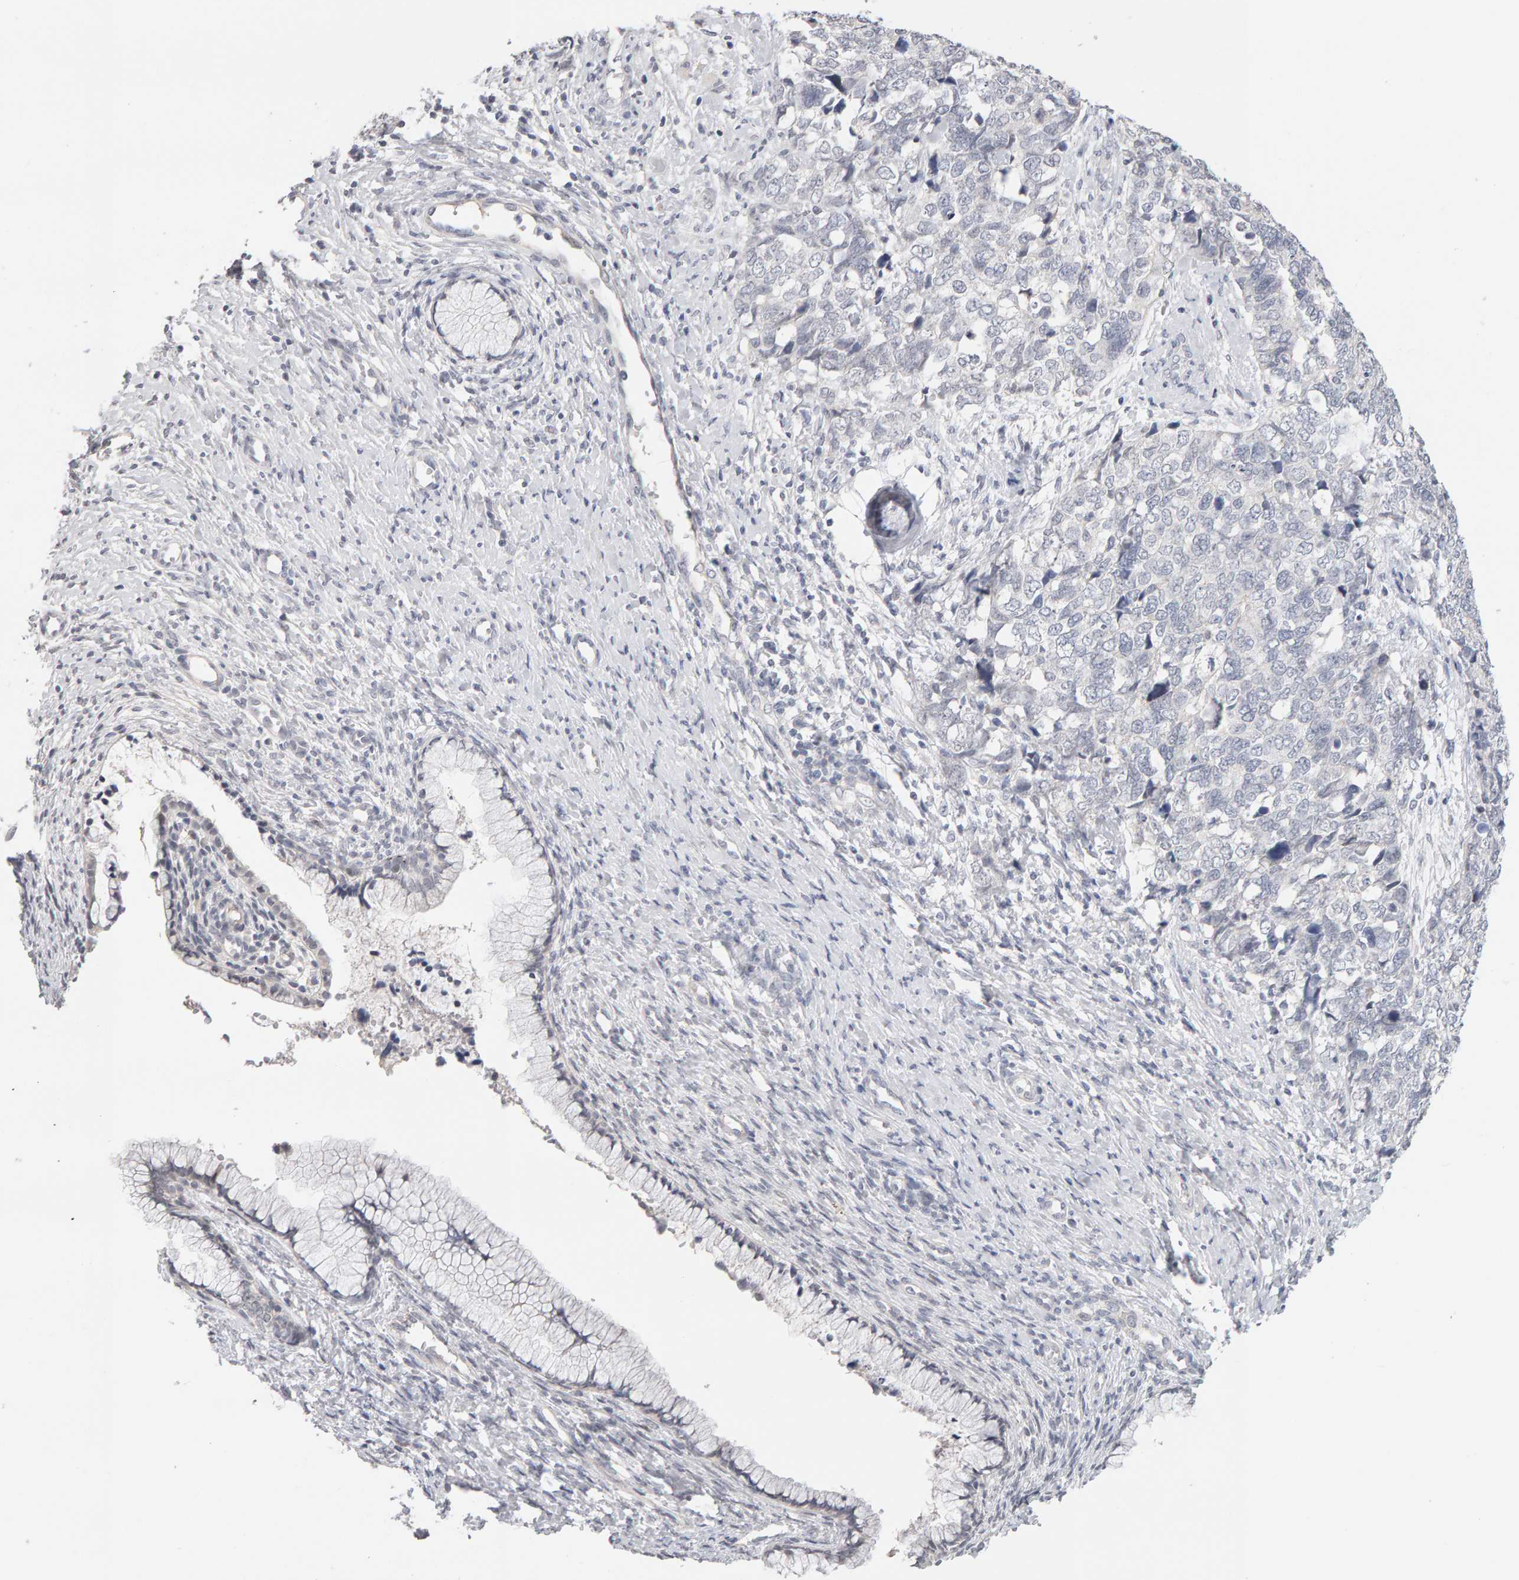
{"staining": {"intensity": "negative", "quantity": "none", "location": "none"}, "tissue": "cervical cancer", "cell_type": "Tumor cells", "image_type": "cancer", "snomed": [{"axis": "morphology", "description": "Squamous cell carcinoma, NOS"}, {"axis": "topography", "description": "Cervix"}], "caption": "High power microscopy image of an IHC micrograph of cervical squamous cell carcinoma, revealing no significant expression in tumor cells.", "gene": "HNF4A", "patient": {"sex": "female", "age": 63}}